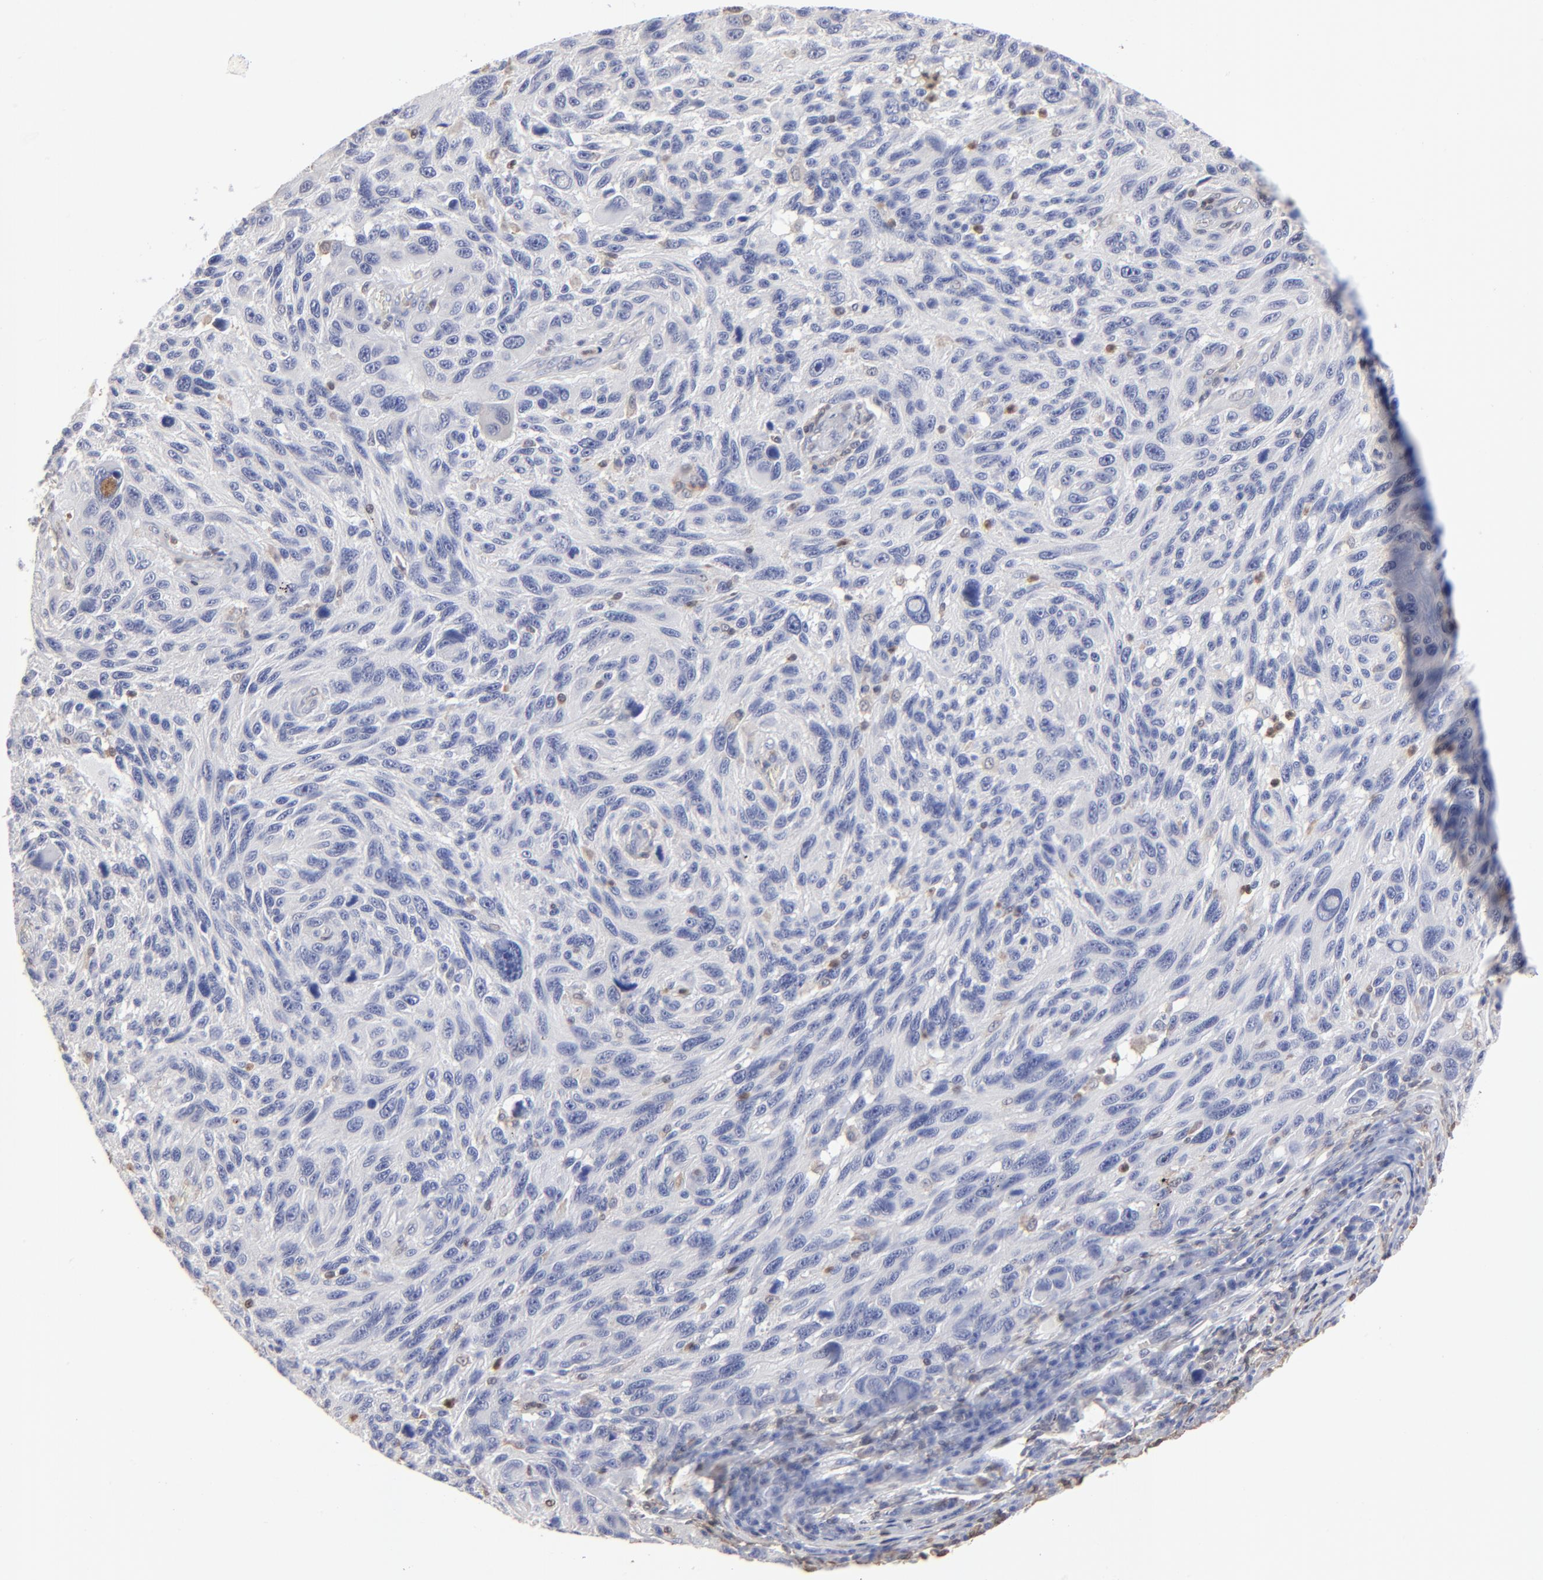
{"staining": {"intensity": "negative", "quantity": "none", "location": "none"}, "tissue": "melanoma", "cell_type": "Tumor cells", "image_type": "cancer", "snomed": [{"axis": "morphology", "description": "Malignant melanoma, NOS"}, {"axis": "topography", "description": "Skin"}], "caption": "DAB immunohistochemical staining of malignant melanoma exhibits no significant expression in tumor cells.", "gene": "TBXT", "patient": {"sex": "male", "age": 53}}